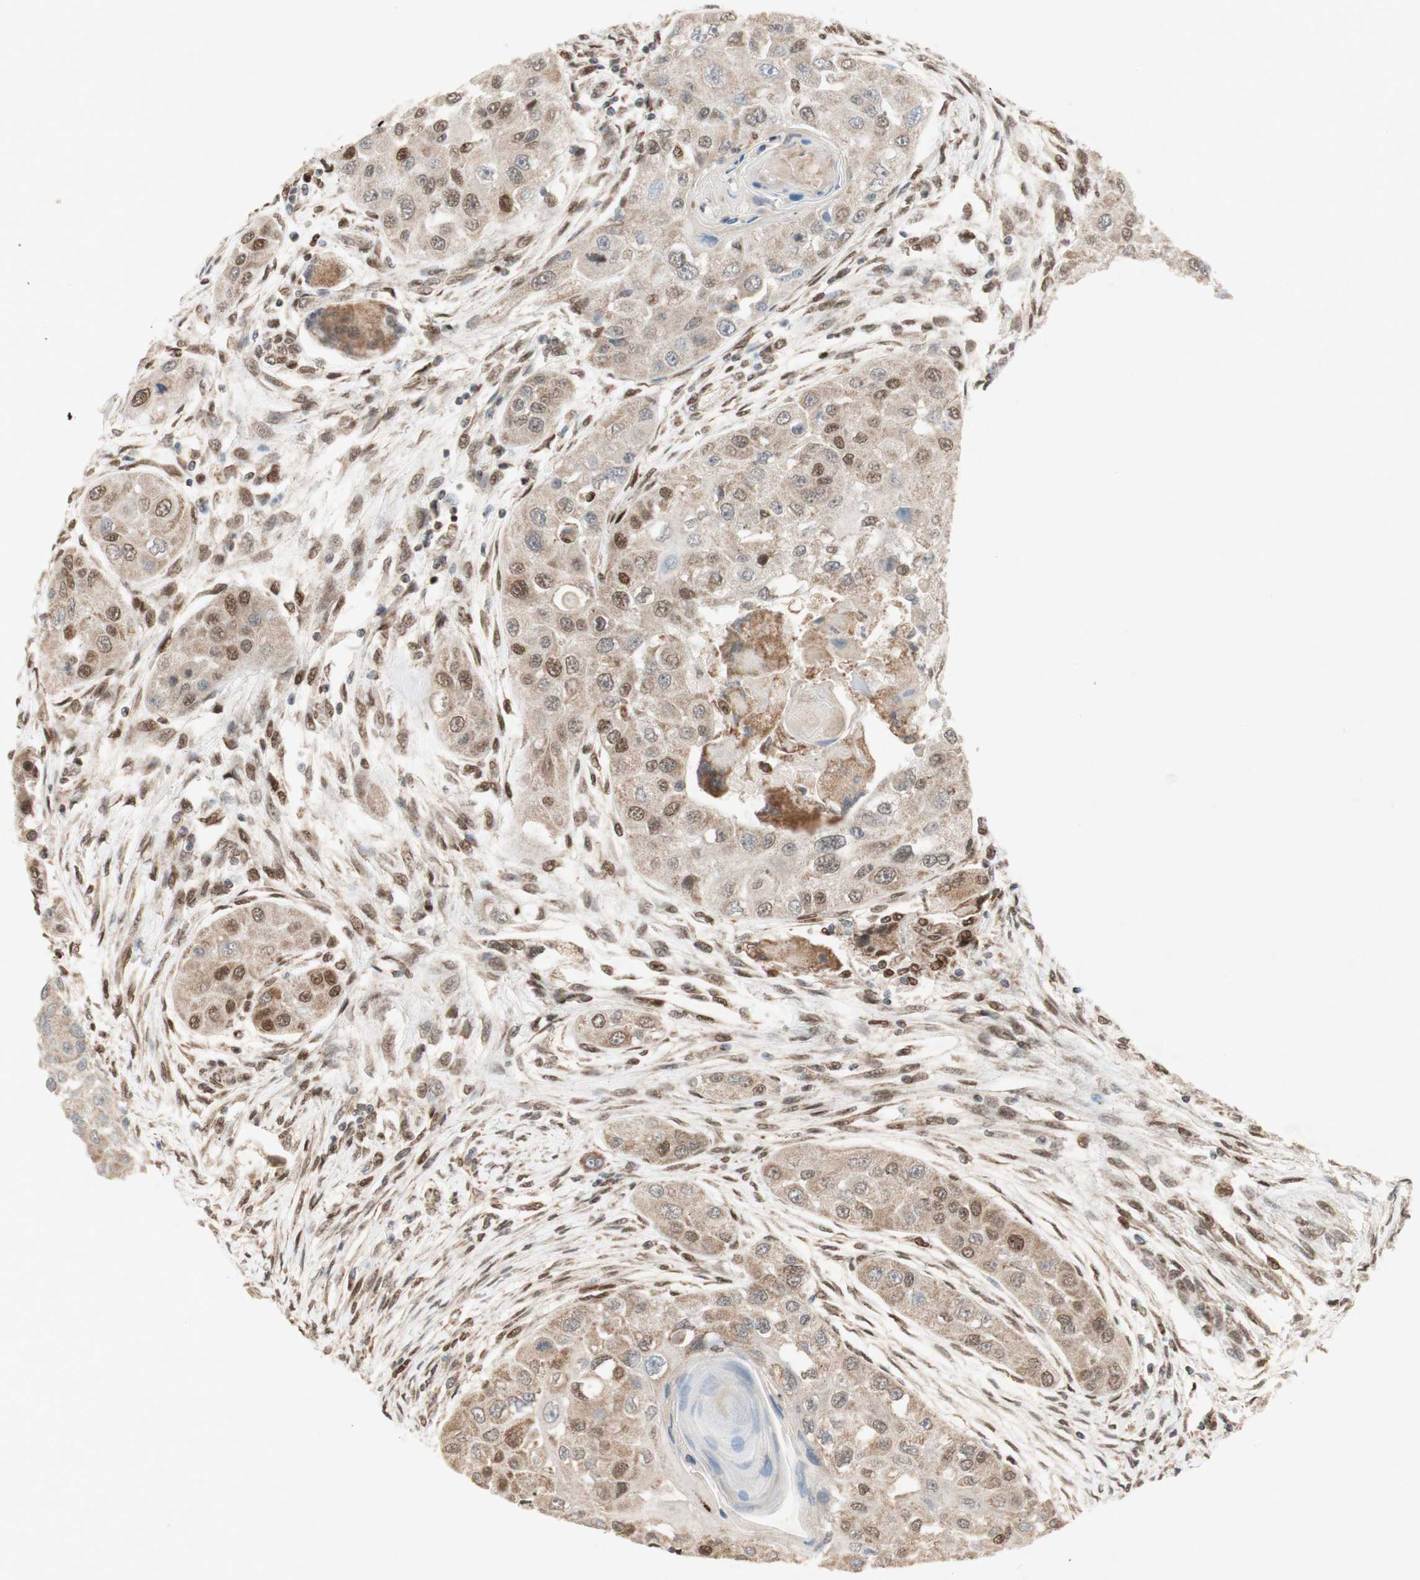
{"staining": {"intensity": "moderate", "quantity": "25%-75%", "location": "cytoplasmic/membranous,nuclear"}, "tissue": "head and neck cancer", "cell_type": "Tumor cells", "image_type": "cancer", "snomed": [{"axis": "morphology", "description": "Normal tissue, NOS"}, {"axis": "morphology", "description": "Squamous cell carcinoma, NOS"}, {"axis": "topography", "description": "Skeletal muscle"}, {"axis": "topography", "description": "Head-Neck"}], "caption": "About 25%-75% of tumor cells in human head and neck cancer exhibit moderate cytoplasmic/membranous and nuclear protein staining as visualized by brown immunohistochemical staining.", "gene": "DNMT3A", "patient": {"sex": "male", "age": 51}}